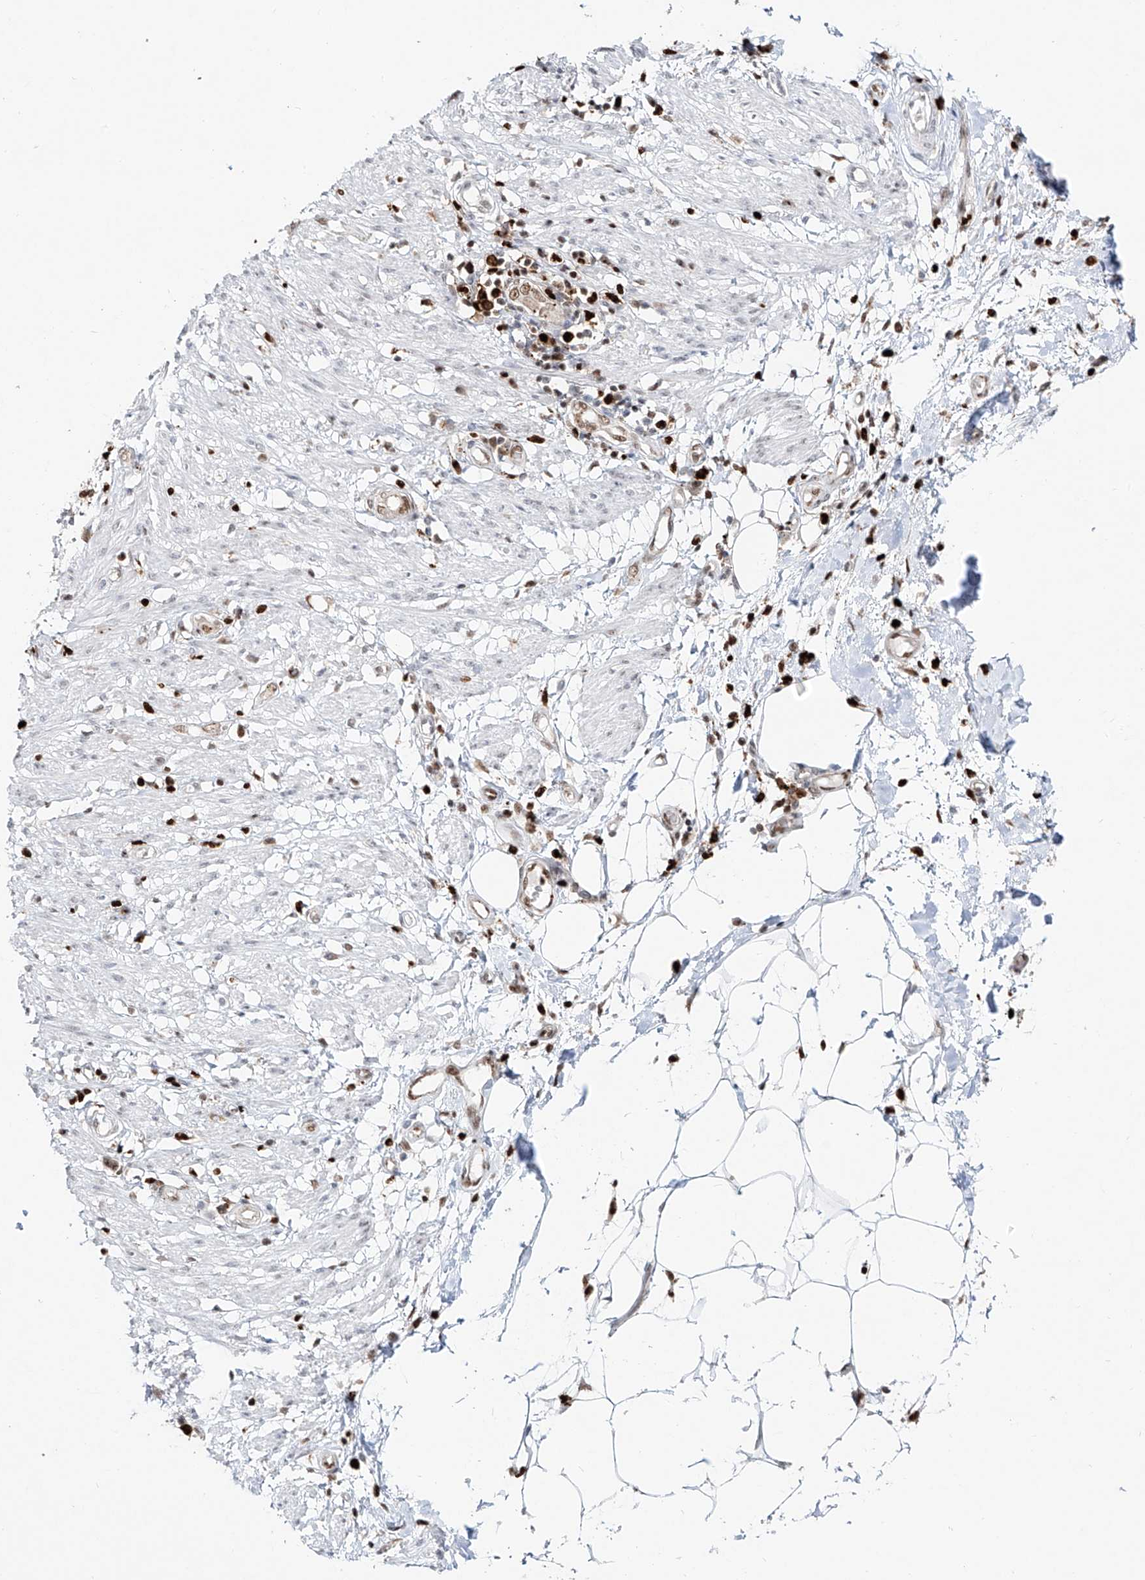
{"staining": {"intensity": "negative", "quantity": "none", "location": "none"}, "tissue": "smooth muscle", "cell_type": "Smooth muscle cells", "image_type": "normal", "snomed": [{"axis": "morphology", "description": "Normal tissue, NOS"}, {"axis": "morphology", "description": "Adenocarcinoma, NOS"}, {"axis": "topography", "description": "Smooth muscle"}, {"axis": "topography", "description": "Colon"}], "caption": "Immunohistochemistry (IHC) histopathology image of unremarkable human smooth muscle stained for a protein (brown), which reveals no staining in smooth muscle cells.", "gene": "DZIP1L", "patient": {"sex": "male", "age": 14}}